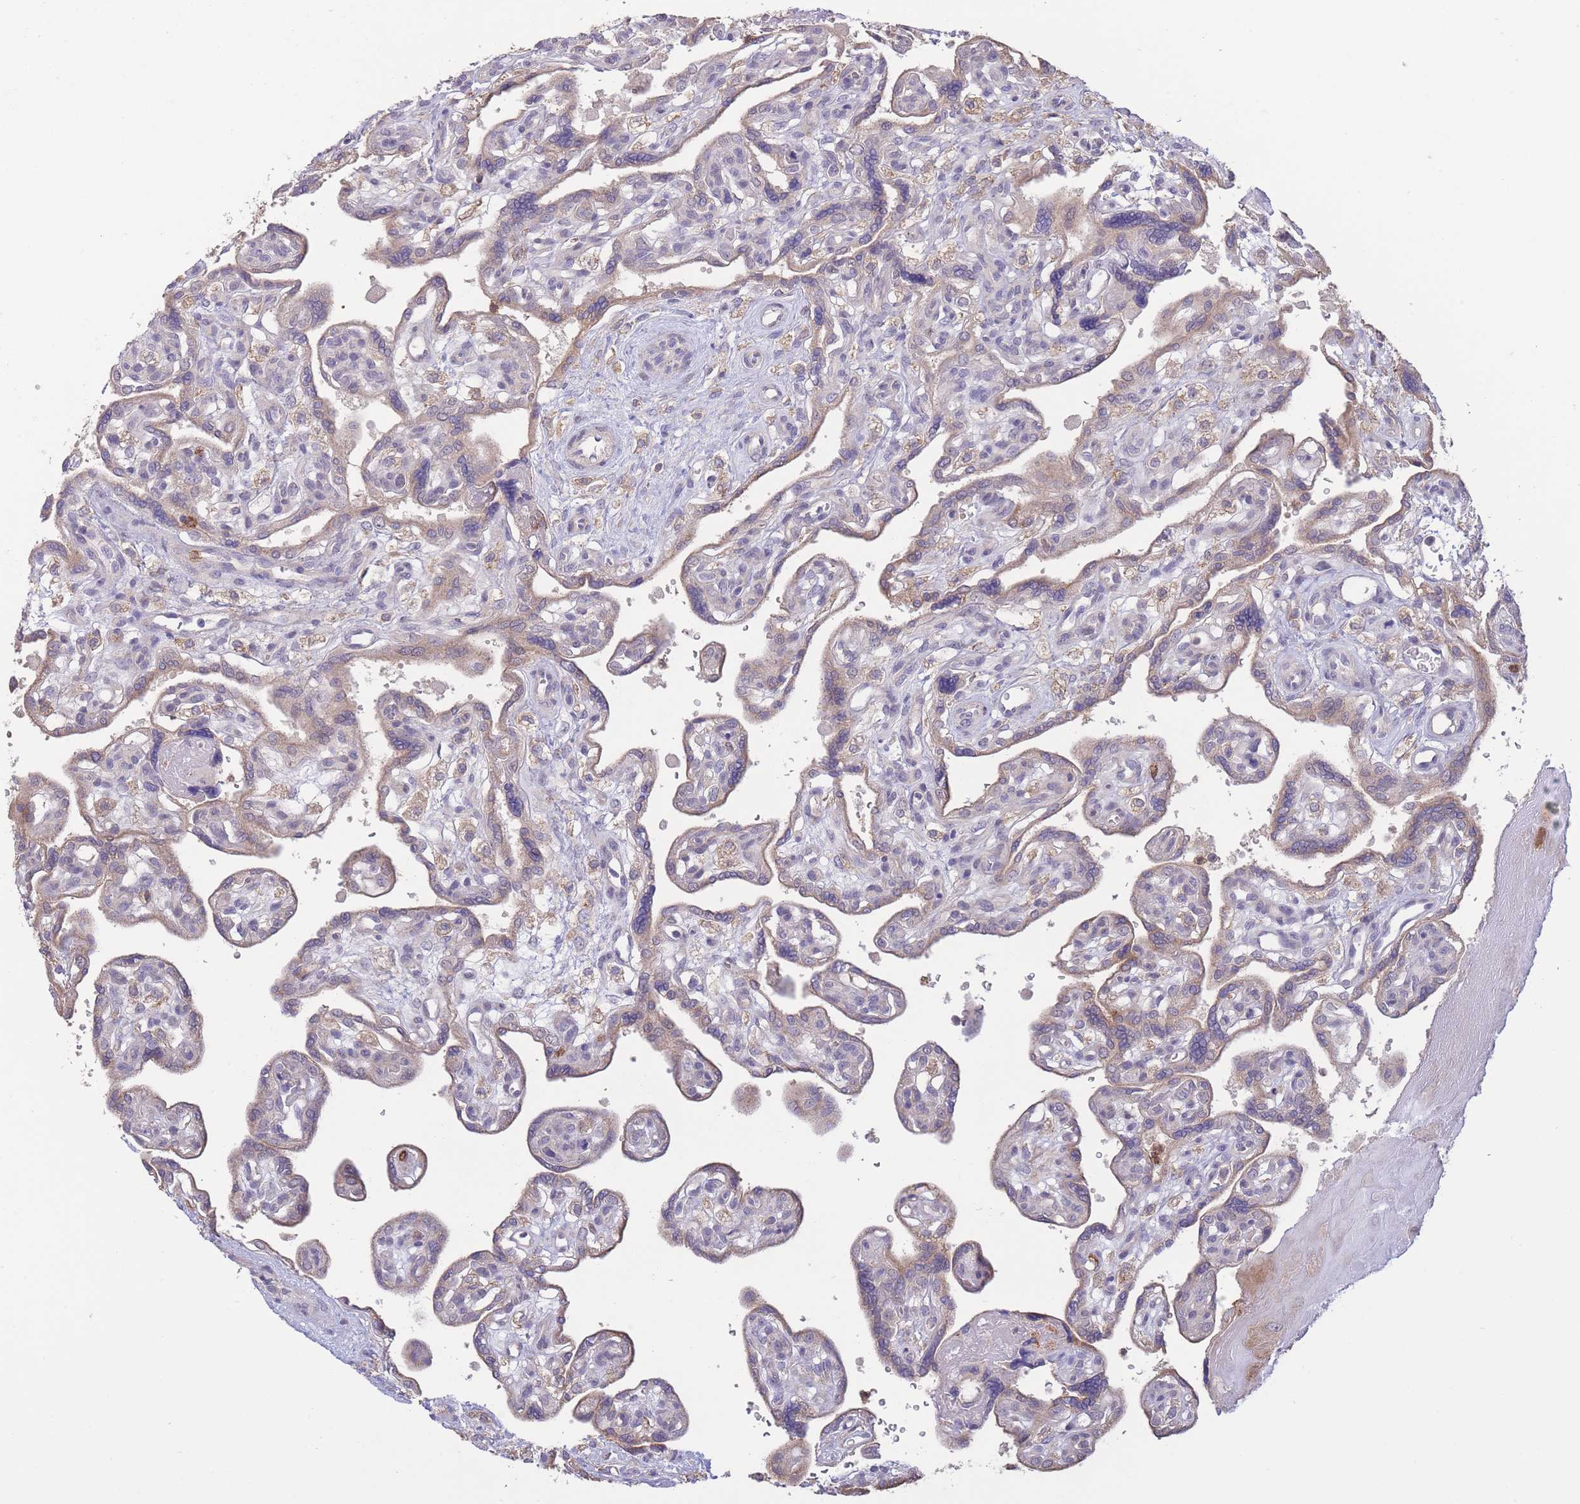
{"staining": {"intensity": "weak", "quantity": "25%-75%", "location": "cytoplasmic/membranous"}, "tissue": "placenta", "cell_type": "Trophoblastic cells", "image_type": "normal", "snomed": [{"axis": "morphology", "description": "Normal tissue, NOS"}, {"axis": "topography", "description": "Placenta"}], "caption": "Placenta was stained to show a protein in brown. There is low levels of weak cytoplasmic/membranous expression in approximately 25%-75% of trophoblastic cells. (IHC, brightfield microscopy, high magnification).", "gene": "ZNF304", "patient": {"sex": "female", "age": 39}}